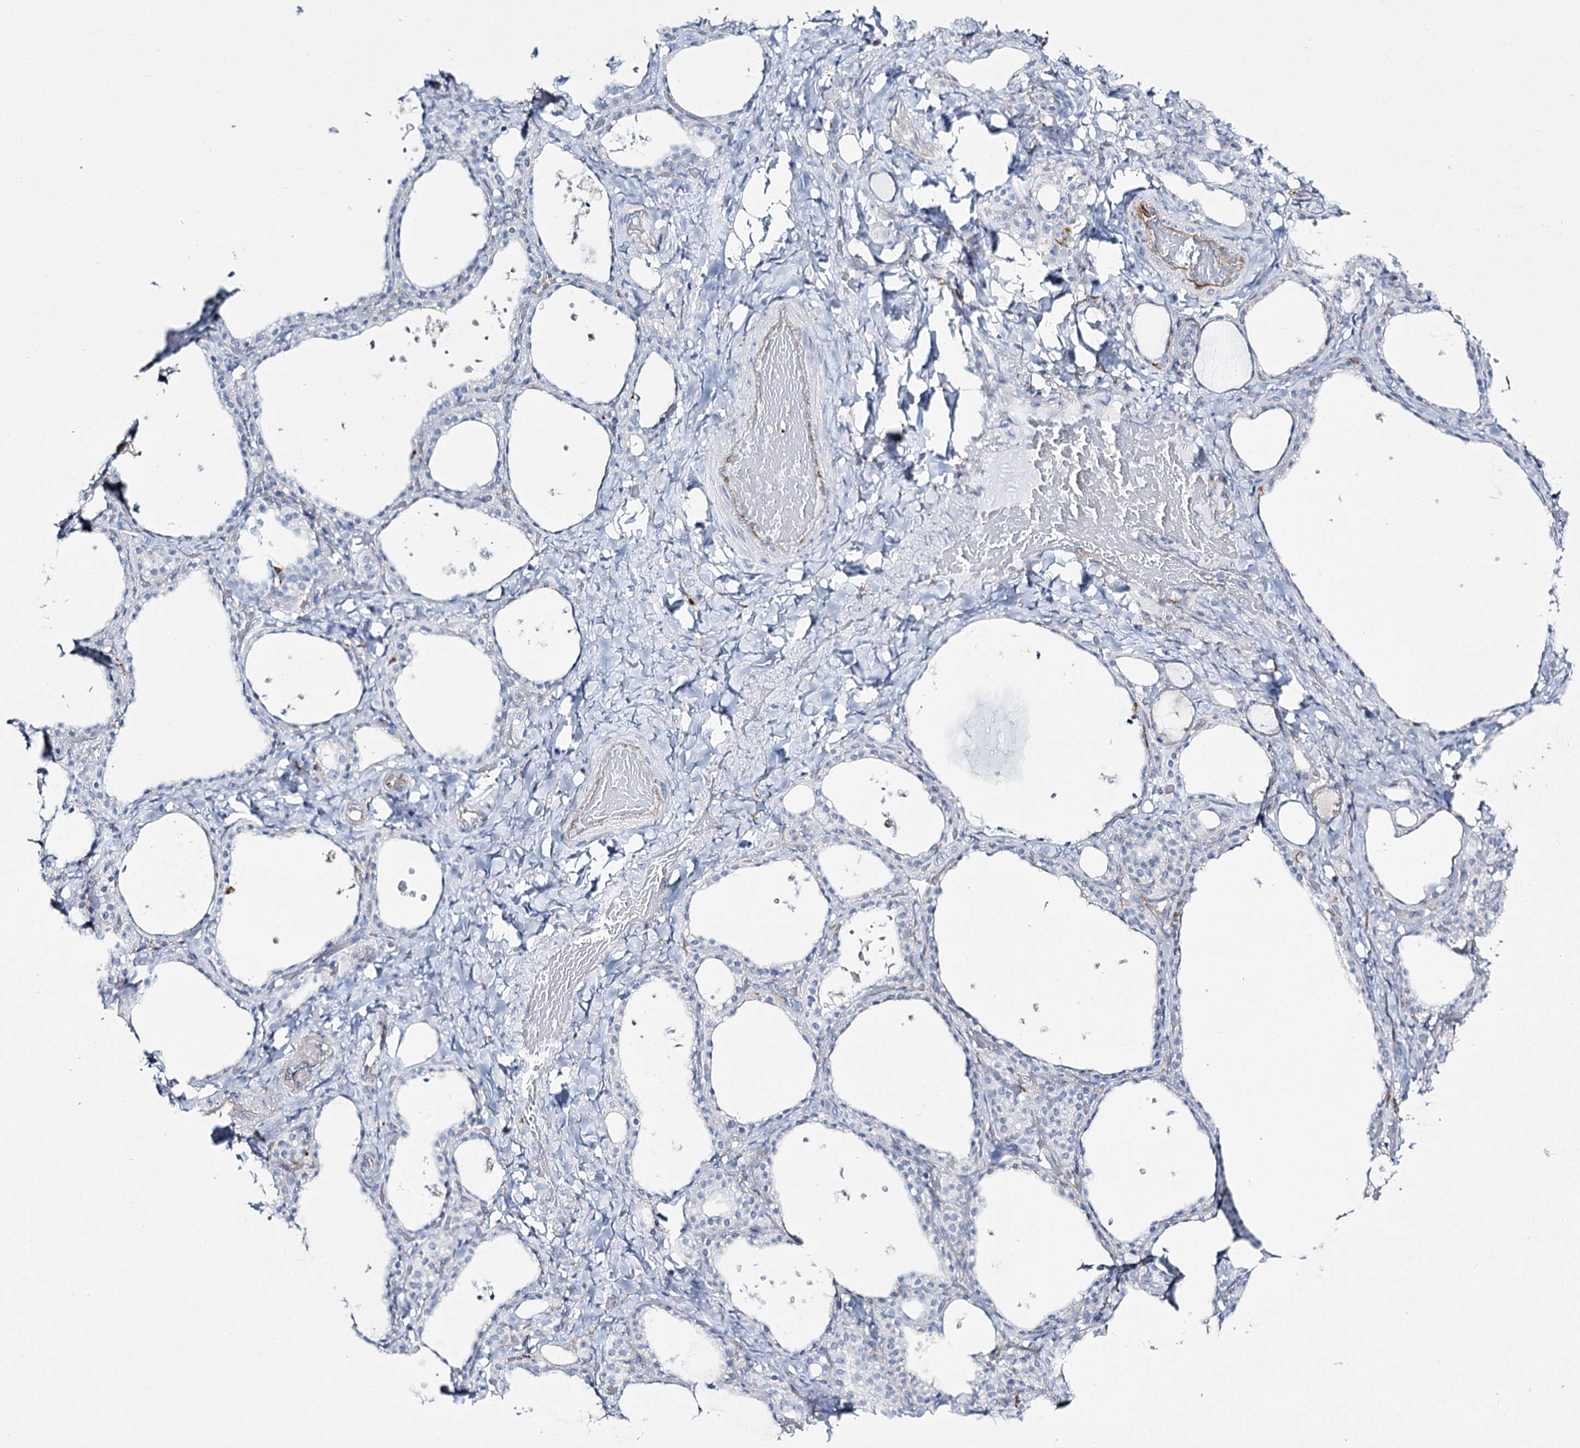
{"staining": {"intensity": "negative", "quantity": "none", "location": "none"}, "tissue": "thyroid gland", "cell_type": "Glandular cells", "image_type": "normal", "snomed": [{"axis": "morphology", "description": "Normal tissue, NOS"}, {"axis": "topography", "description": "Thyroid gland"}], "caption": "This is an immunohistochemistry photomicrograph of unremarkable human thyroid gland. There is no positivity in glandular cells.", "gene": "CCDC88A", "patient": {"sex": "female", "age": 44}}